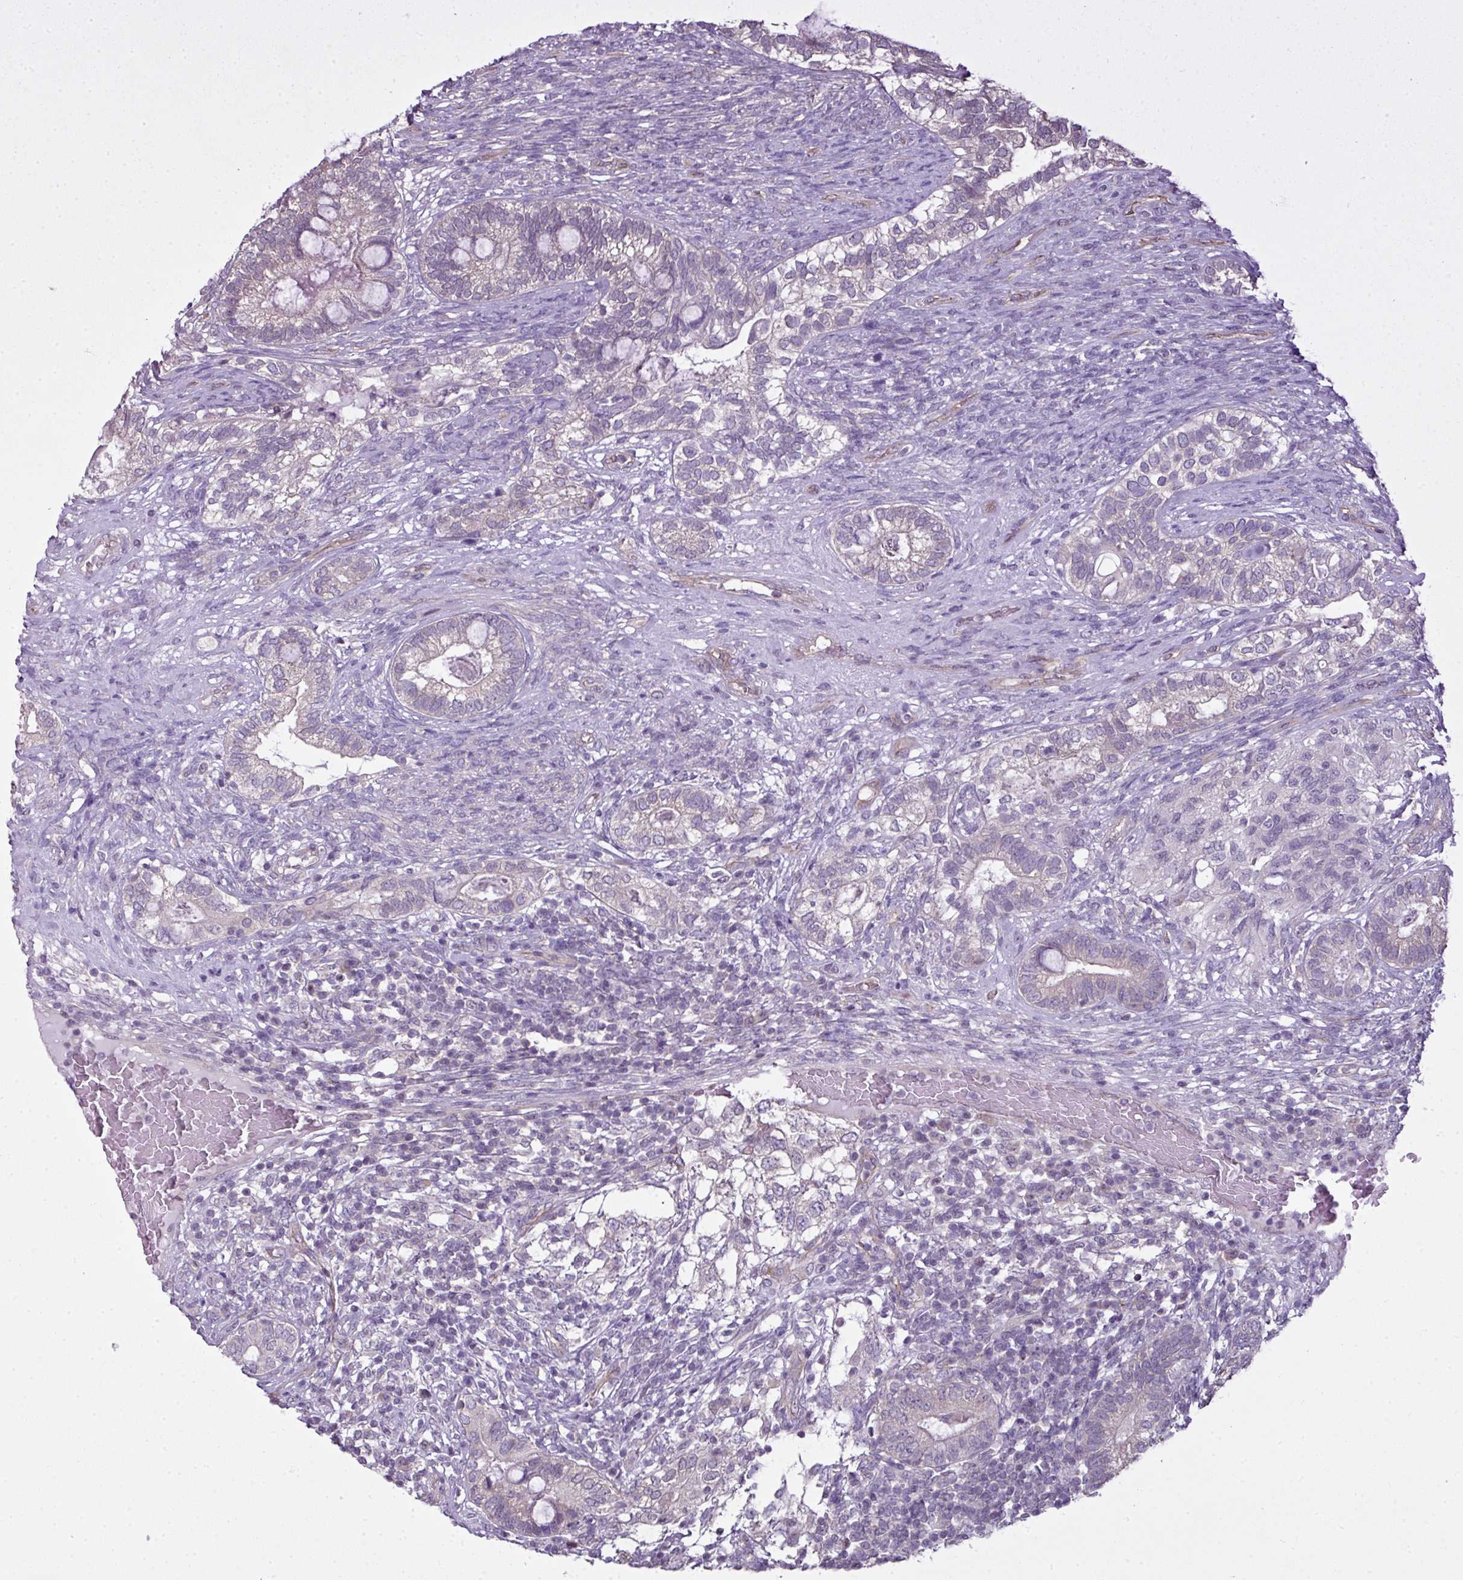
{"staining": {"intensity": "negative", "quantity": "none", "location": "none"}, "tissue": "testis cancer", "cell_type": "Tumor cells", "image_type": "cancer", "snomed": [{"axis": "morphology", "description": "Seminoma, NOS"}, {"axis": "morphology", "description": "Carcinoma, Embryonal, NOS"}, {"axis": "topography", "description": "Testis"}], "caption": "Photomicrograph shows no significant protein staining in tumor cells of testis seminoma. (Brightfield microscopy of DAB IHC at high magnification).", "gene": "C19orf33", "patient": {"sex": "male", "age": 41}}